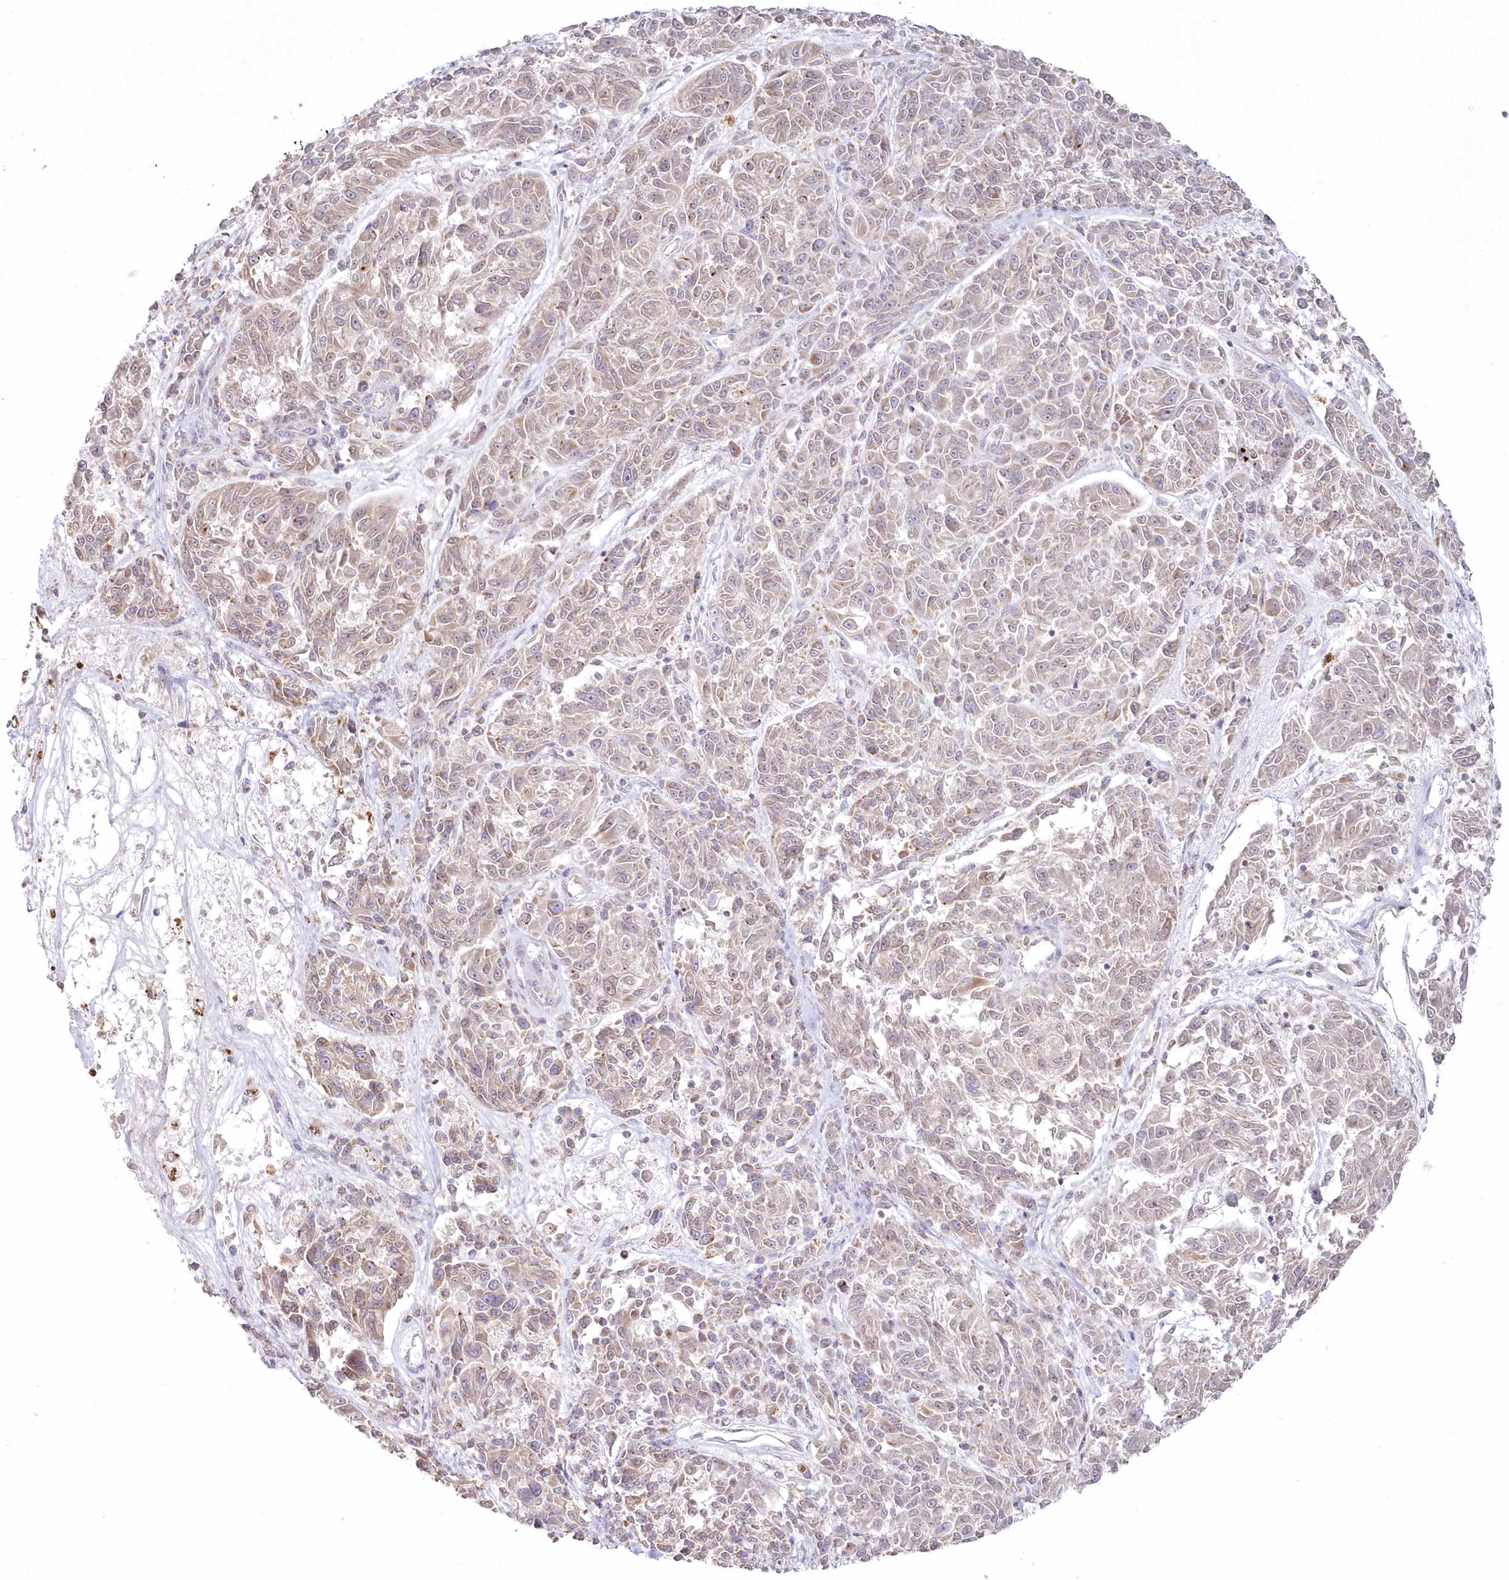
{"staining": {"intensity": "weak", "quantity": "25%-75%", "location": "cytoplasmic/membranous"}, "tissue": "melanoma", "cell_type": "Tumor cells", "image_type": "cancer", "snomed": [{"axis": "morphology", "description": "Malignant melanoma, NOS"}, {"axis": "topography", "description": "Skin"}], "caption": "Immunohistochemical staining of human melanoma displays low levels of weak cytoplasmic/membranous positivity in approximately 25%-75% of tumor cells.", "gene": "ARSB", "patient": {"sex": "male", "age": 53}}